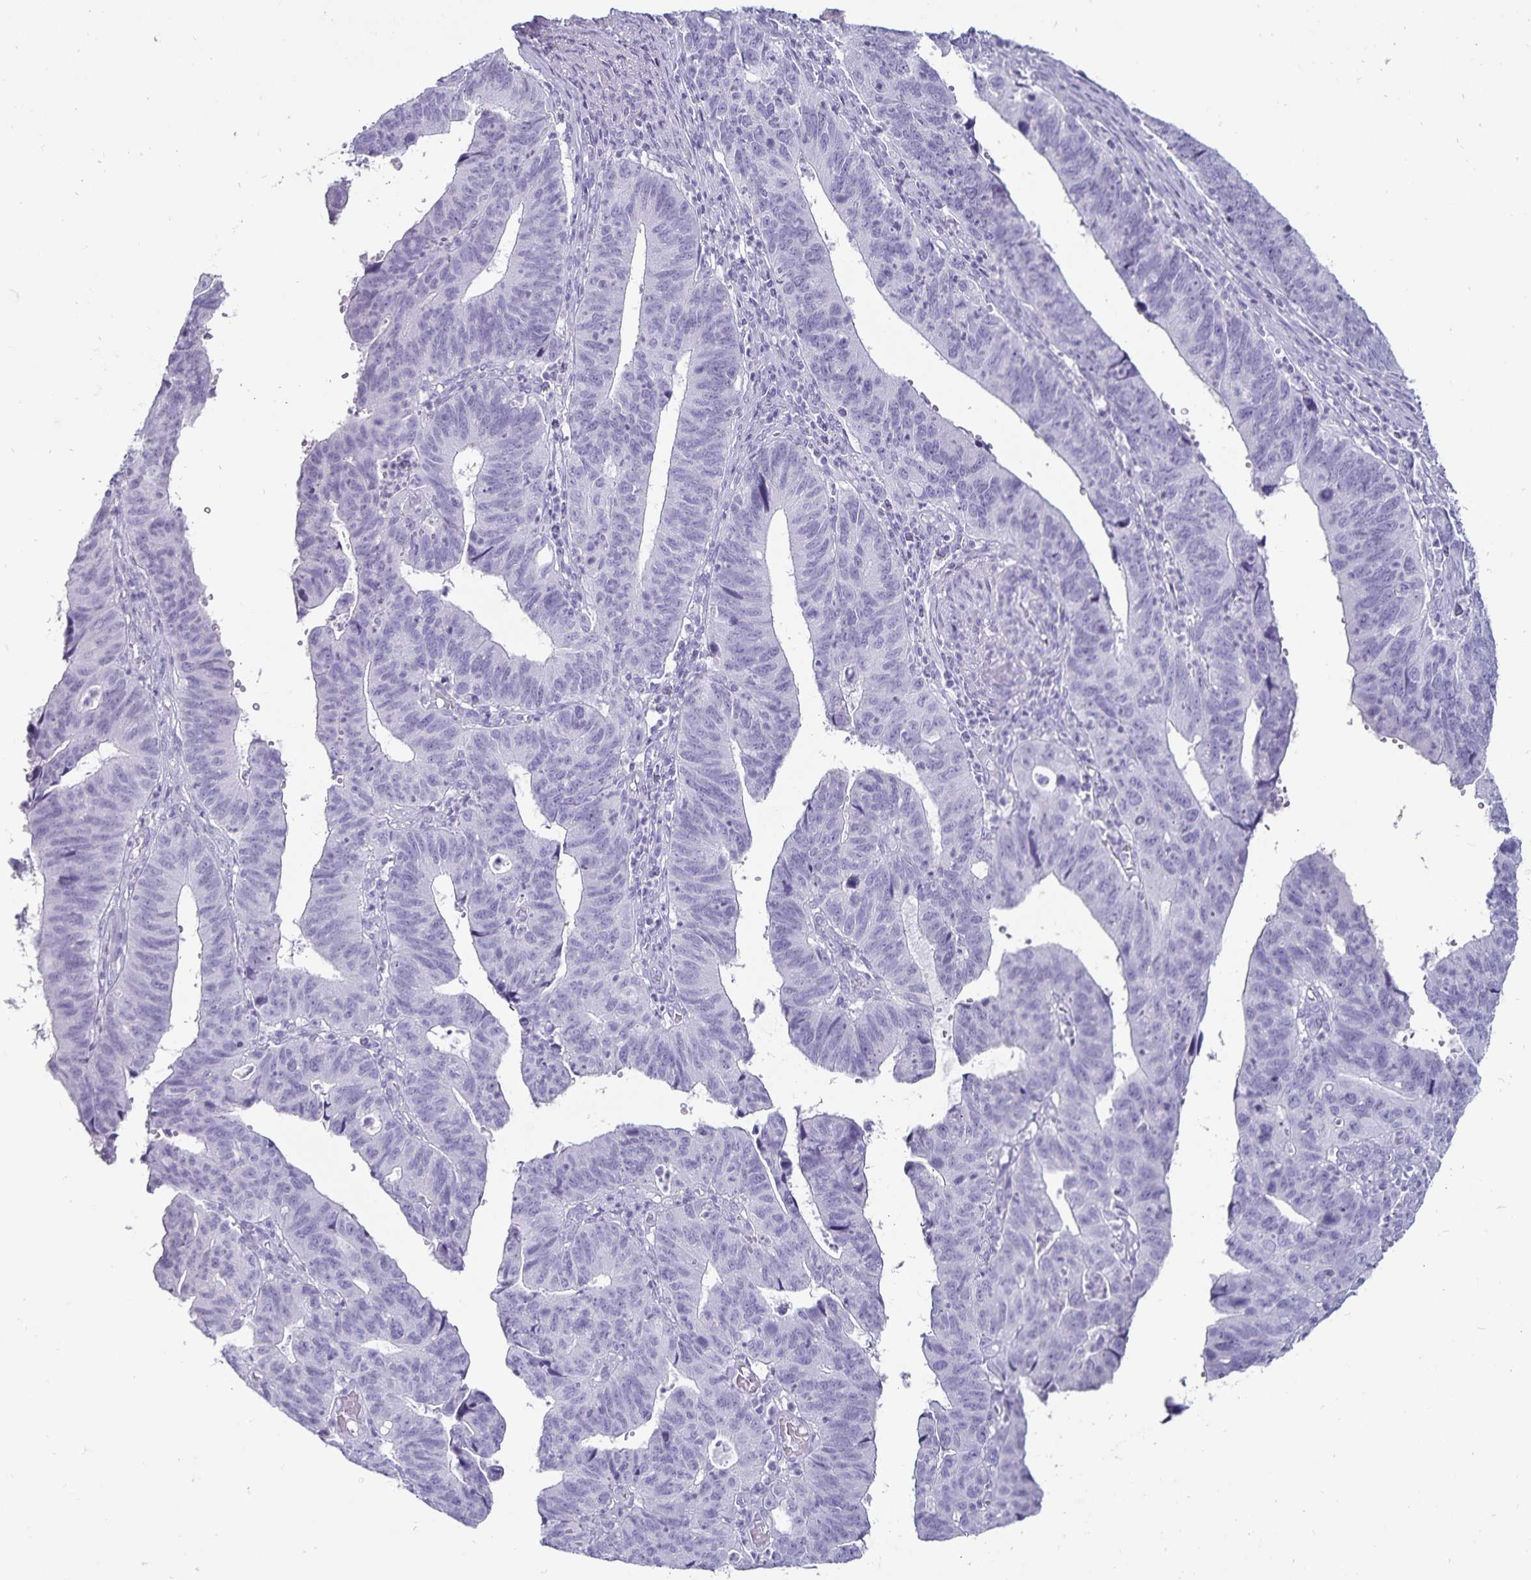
{"staining": {"intensity": "negative", "quantity": "none", "location": "none"}, "tissue": "stomach cancer", "cell_type": "Tumor cells", "image_type": "cancer", "snomed": [{"axis": "morphology", "description": "Adenocarcinoma, NOS"}, {"axis": "topography", "description": "Stomach"}], "caption": "There is no significant staining in tumor cells of stomach adenocarcinoma.", "gene": "DEFA6", "patient": {"sex": "male", "age": 59}}